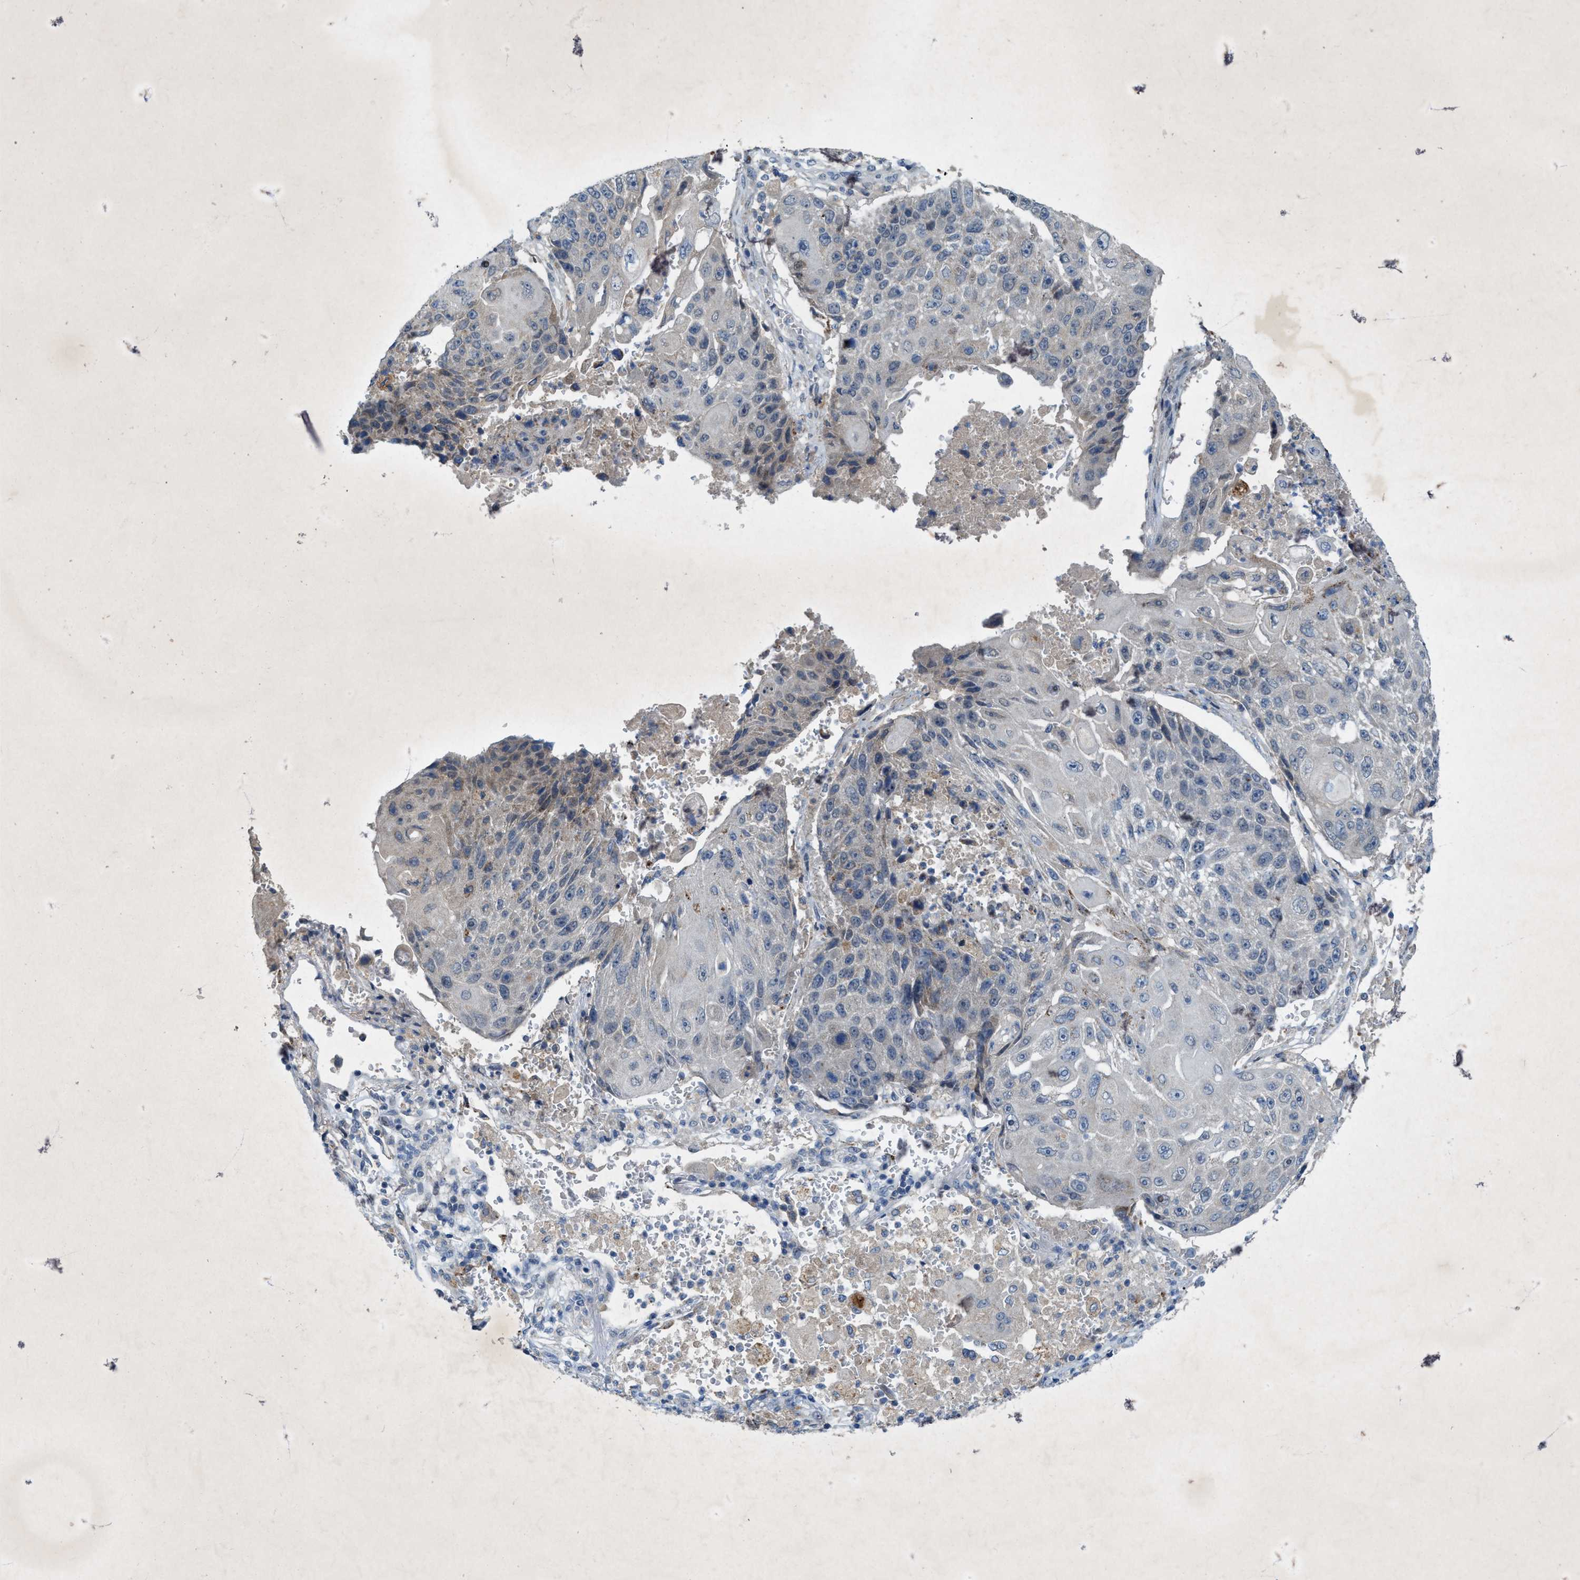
{"staining": {"intensity": "weak", "quantity": "<25%", "location": "cytoplasmic/membranous"}, "tissue": "lung cancer", "cell_type": "Tumor cells", "image_type": "cancer", "snomed": [{"axis": "morphology", "description": "Squamous cell carcinoma, NOS"}, {"axis": "topography", "description": "Lung"}], "caption": "DAB immunohistochemical staining of human lung cancer (squamous cell carcinoma) displays no significant staining in tumor cells.", "gene": "URGCP", "patient": {"sex": "male", "age": 61}}